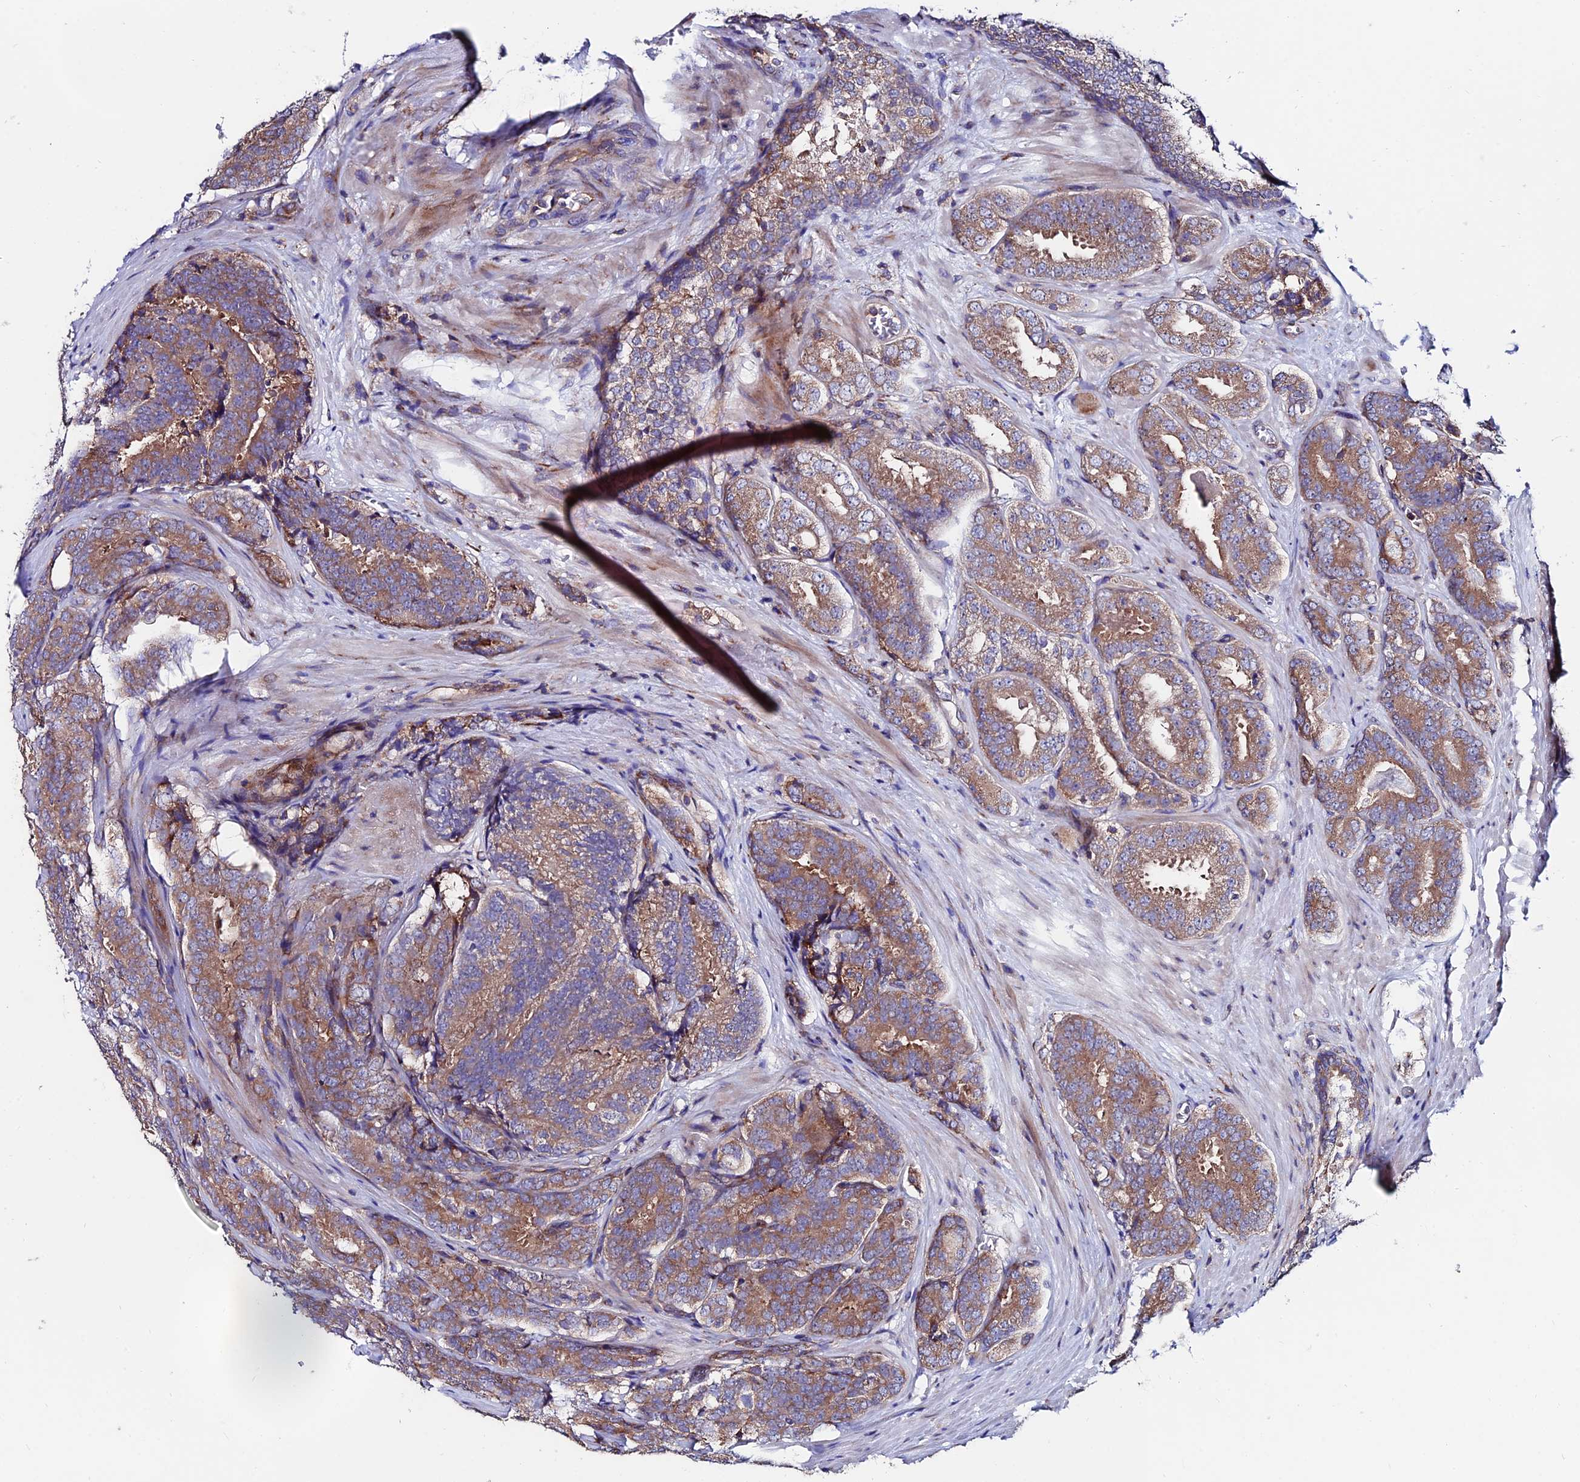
{"staining": {"intensity": "moderate", "quantity": ">75%", "location": "cytoplasmic/membranous"}, "tissue": "prostate cancer", "cell_type": "Tumor cells", "image_type": "cancer", "snomed": [{"axis": "morphology", "description": "Adenocarcinoma, High grade"}, {"axis": "topography", "description": "Prostate"}], "caption": "Immunohistochemistry (IHC) micrograph of neoplastic tissue: prostate cancer (high-grade adenocarcinoma) stained using immunohistochemistry shows medium levels of moderate protein expression localized specifically in the cytoplasmic/membranous of tumor cells, appearing as a cytoplasmic/membranous brown color.", "gene": "EIF3K", "patient": {"sex": "male", "age": 63}}